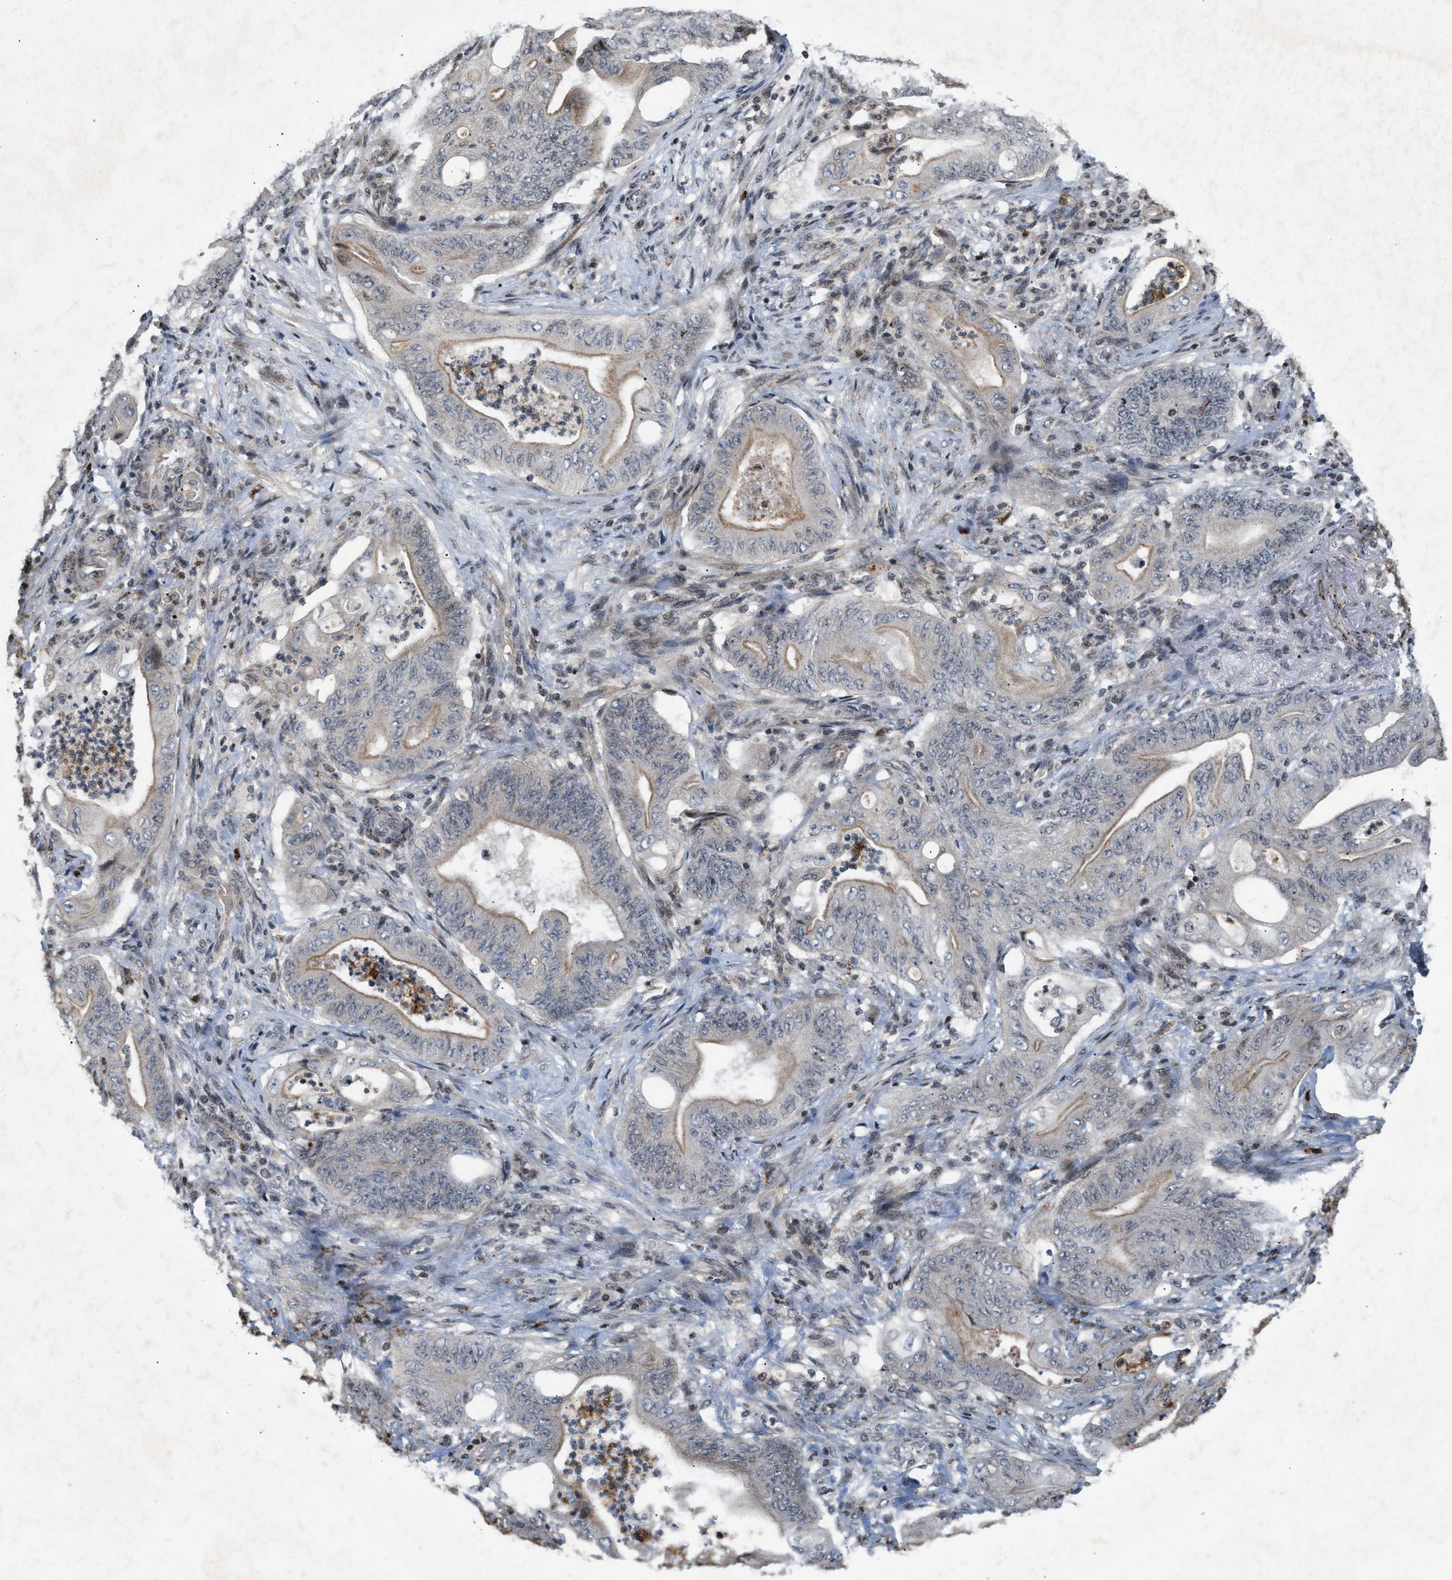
{"staining": {"intensity": "moderate", "quantity": ">75%", "location": "cytoplasmic/membranous"}, "tissue": "stomach cancer", "cell_type": "Tumor cells", "image_type": "cancer", "snomed": [{"axis": "morphology", "description": "Adenocarcinoma, NOS"}, {"axis": "topography", "description": "Stomach"}], "caption": "Human stomach cancer (adenocarcinoma) stained with a brown dye displays moderate cytoplasmic/membranous positive staining in about >75% of tumor cells.", "gene": "ZPR1", "patient": {"sex": "female", "age": 73}}